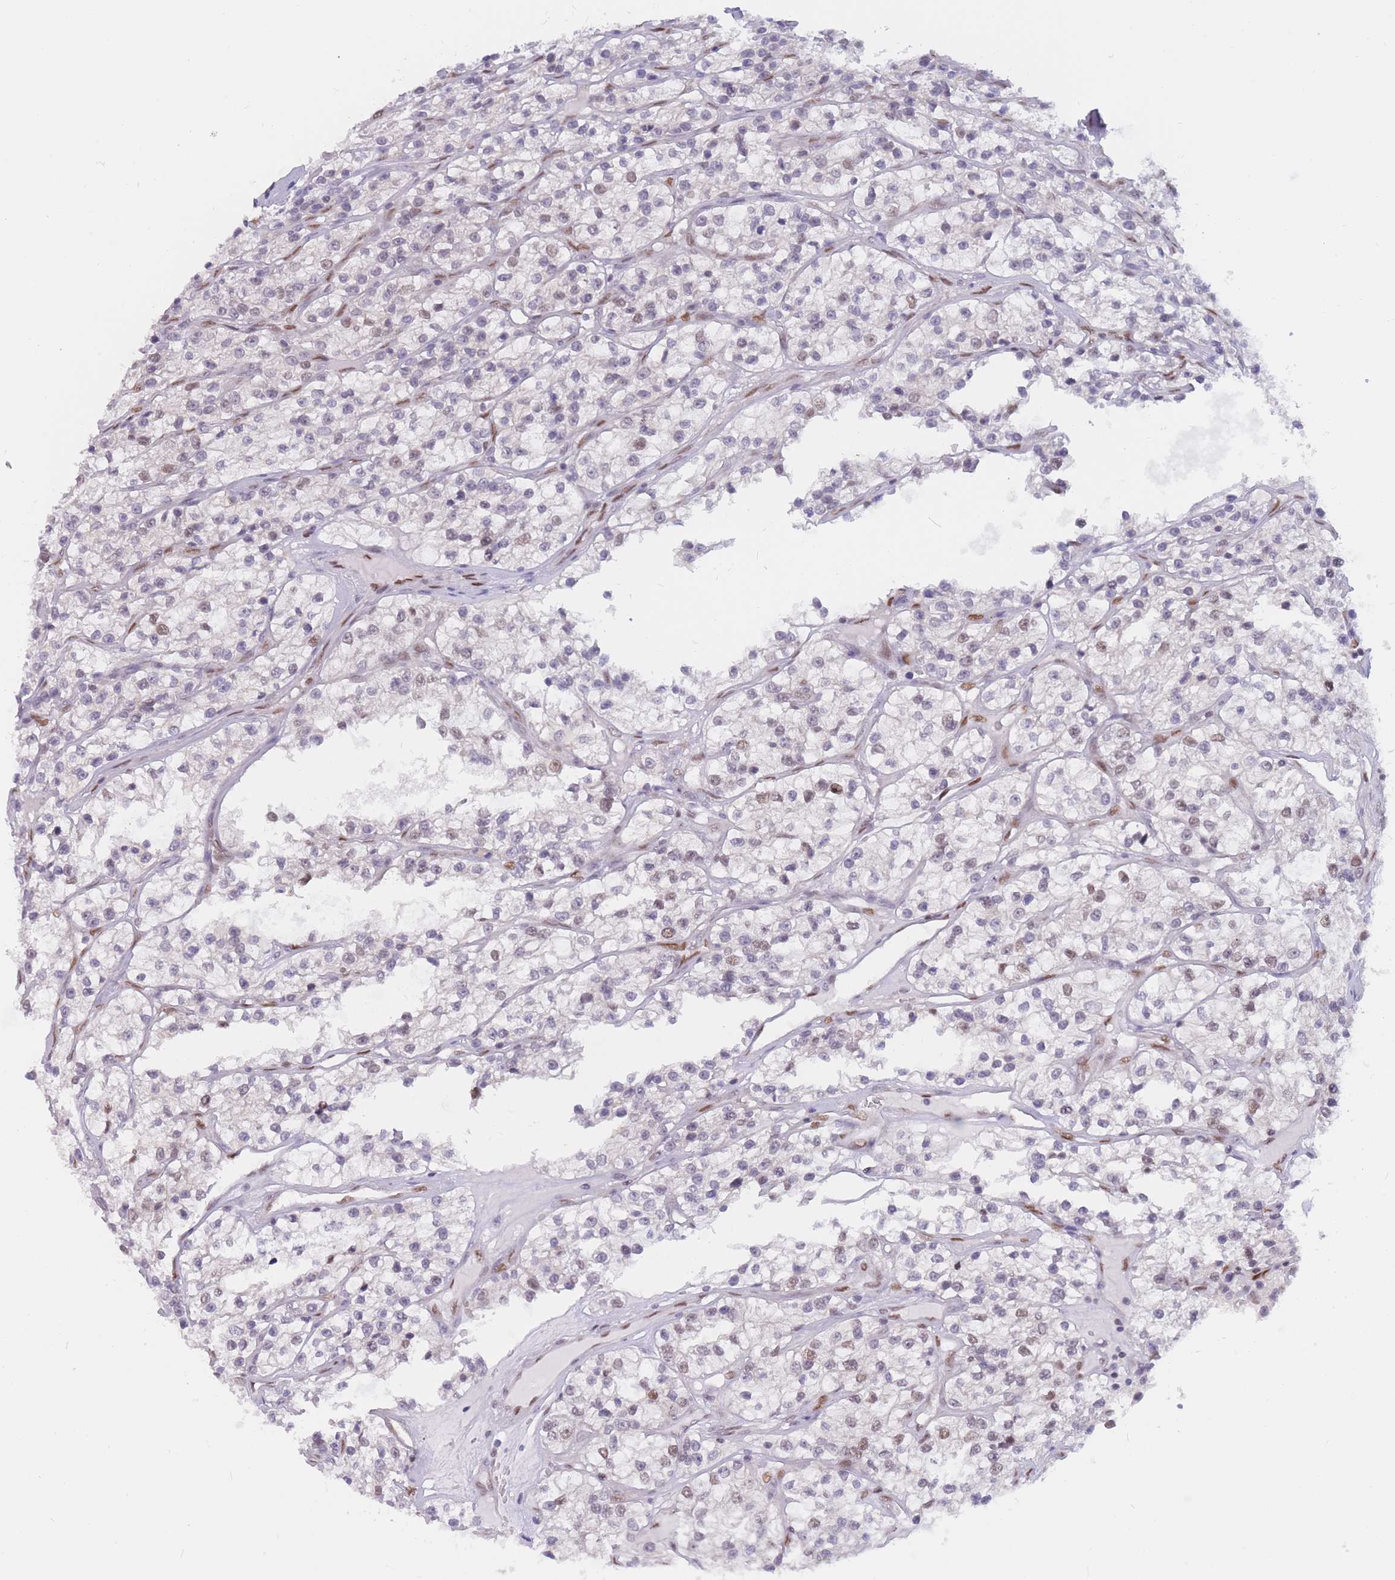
{"staining": {"intensity": "moderate", "quantity": "<25%", "location": "nuclear"}, "tissue": "renal cancer", "cell_type": "Tumor cells", "image_type": "cancer", "snomed": [{"axis": "morphology", "description": "Adenocarcinoma, NOS"}, {"axis": "topography", "description": "Kidney"}], "caption": "Protein expression analysis of renal adenocarcinoma exhibits moderate nuclear staining in approximately <25% of tumor cells.", "gene": "NASP", "patient": {"sex": "female", "age": 57}}